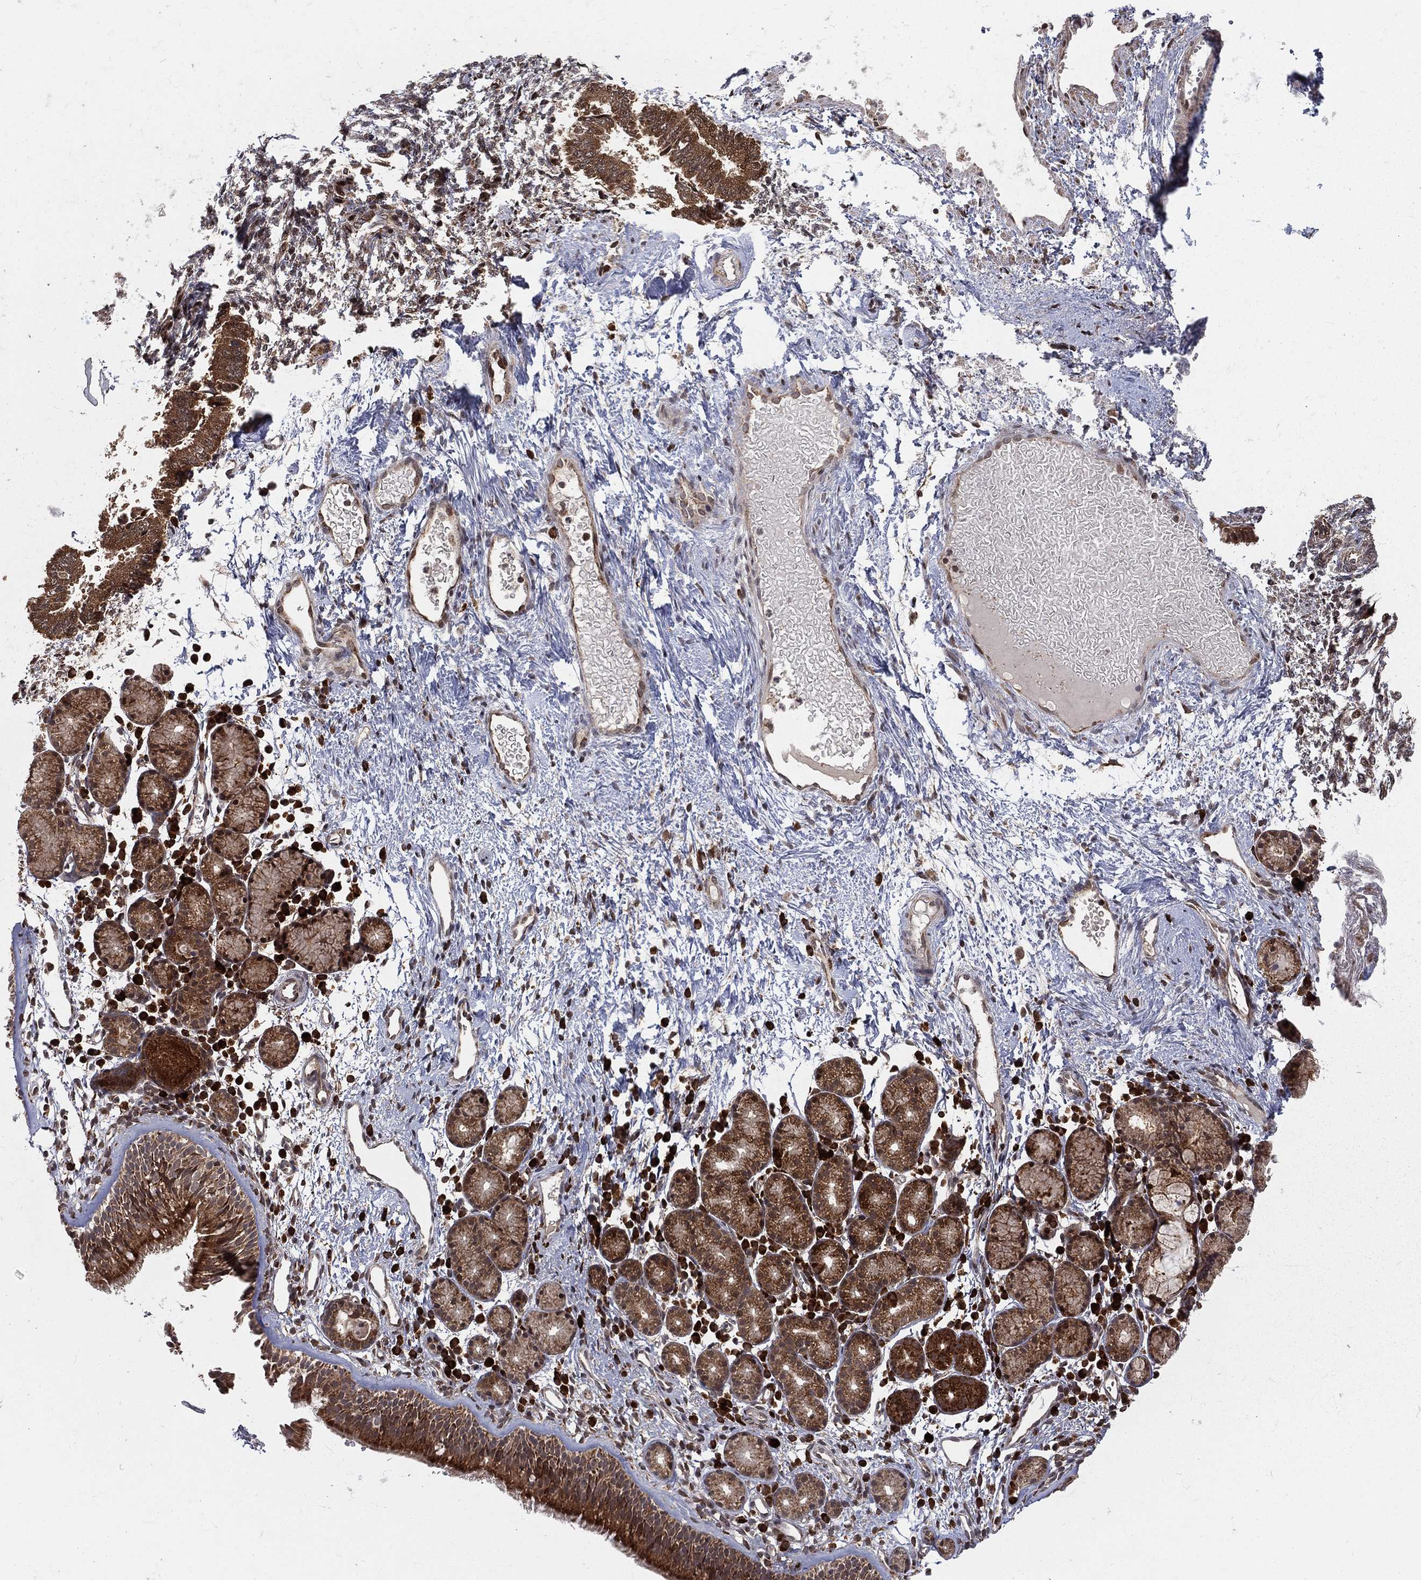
{"staining": {"intensity": "strong", "quantity": "25%-75%", "location": "cytoplasmic/membranous"}, "tissue": "nasopharynx", "cell_type": "Respiratory epithelial cells", "image_type": "normal", "snomed": [{"axis": "morphology", "description": "Normal tissue, NOS"}, {"axis": "morphology", "description": "Inflammation, NOS"}, {"axis": "topography", "description": "Nasopharynx"}], "caption": "This image exhibits unremarkable nasopharynx stained with immunohistochemistry to label a protein in brown. The cytoplasmic/membranous of respiratory epithelial cells show strong positivity for the protein. Nuclei are counter-stained blue.", "gene": "MDM2", "patient": {"sex": "female", "age": 55}}